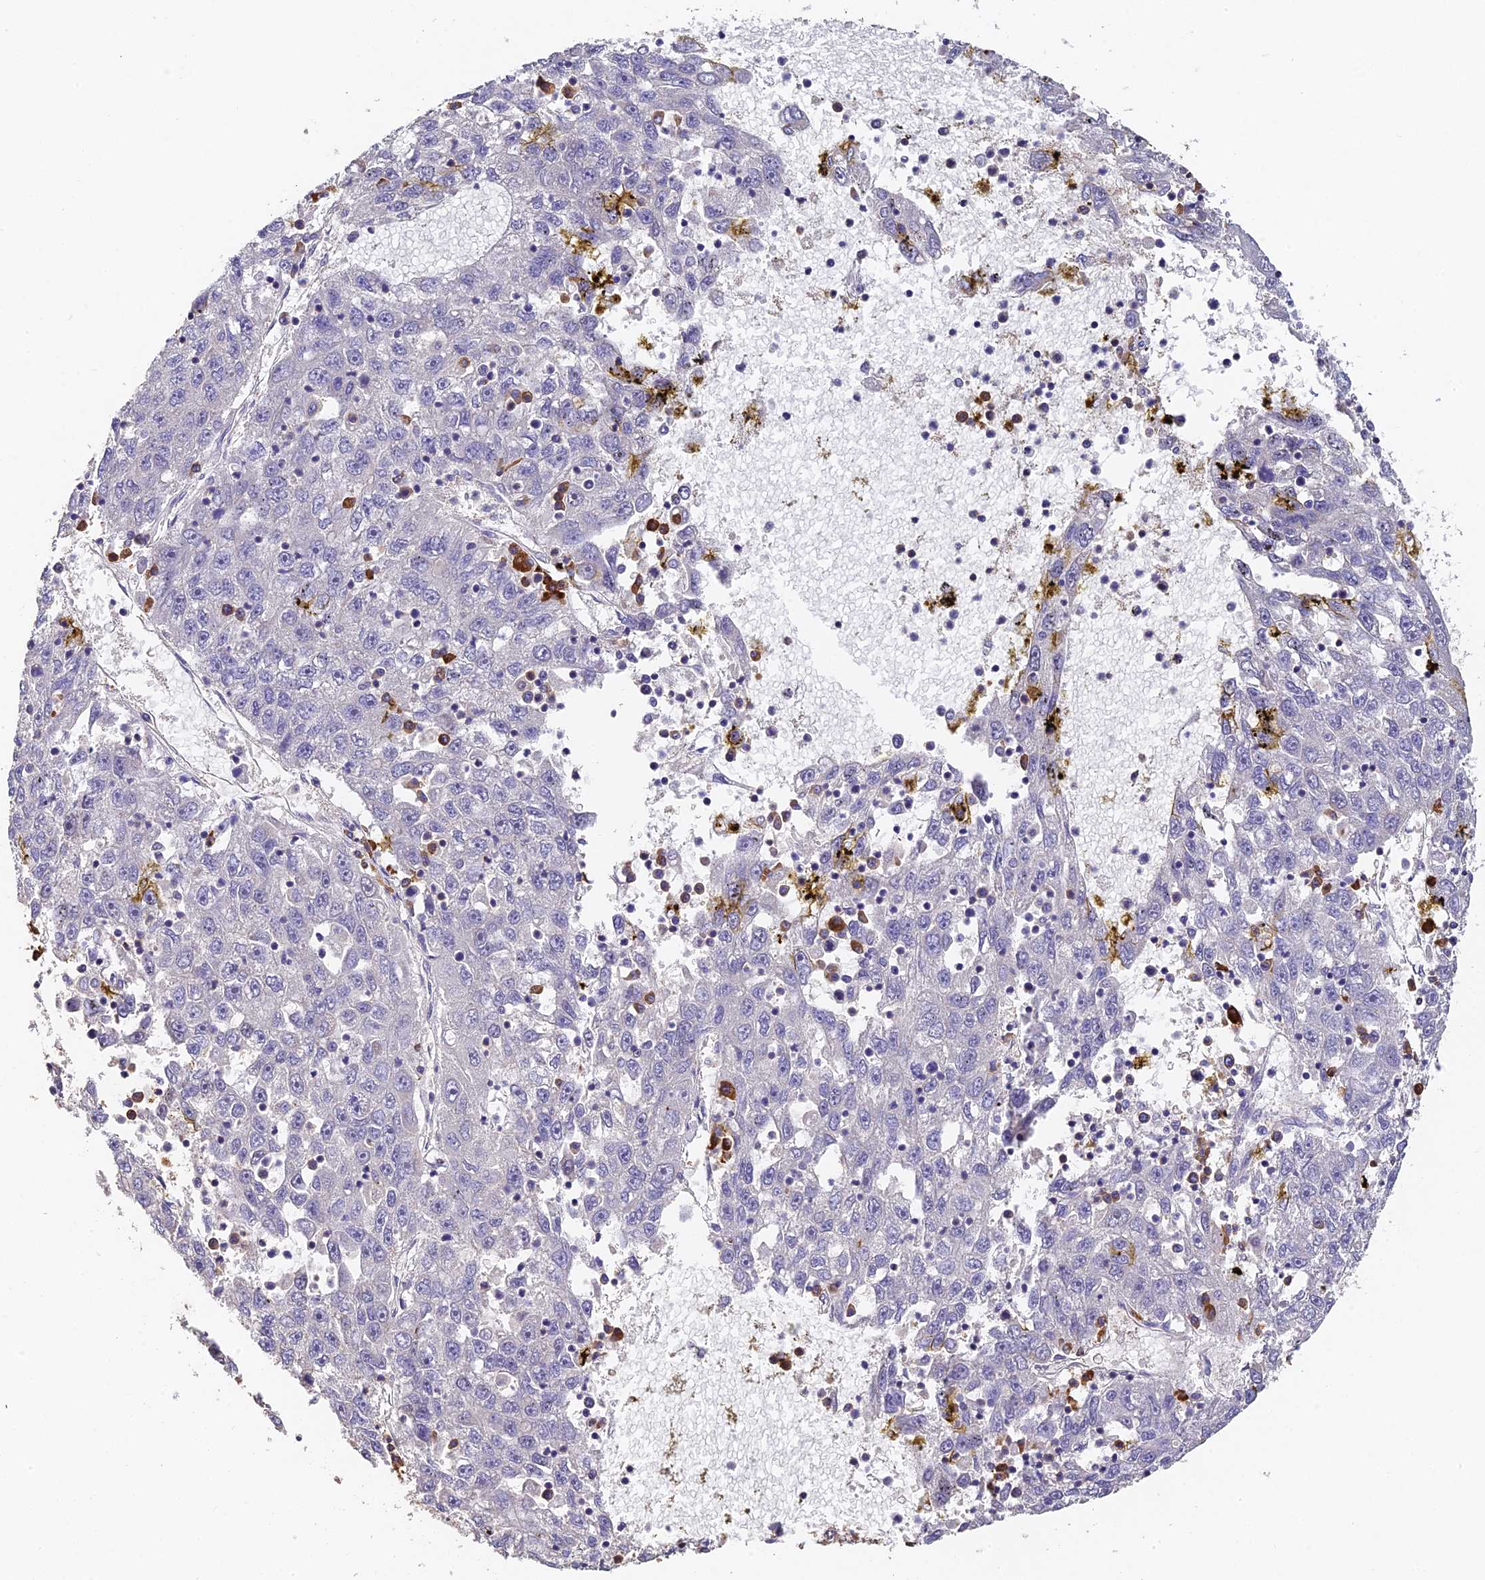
{"staining": {"intensity": "negative", "quantity": "none", "location": "none"}, "tissue": "liver cancer", "cell_type": "Tumor cells", "image_type": "cancer", "snomed": [{"axis": "morphology", "description": "Carcinoma, Hepatocellular, NOS"}, {"axis": "topography", "description": "Liver"}], "caption": "The micrograph displays no staining of tumor cells in liver cancer.", "gene": "SLC11A1", "patient": {"sex": "male", "age": 49}}